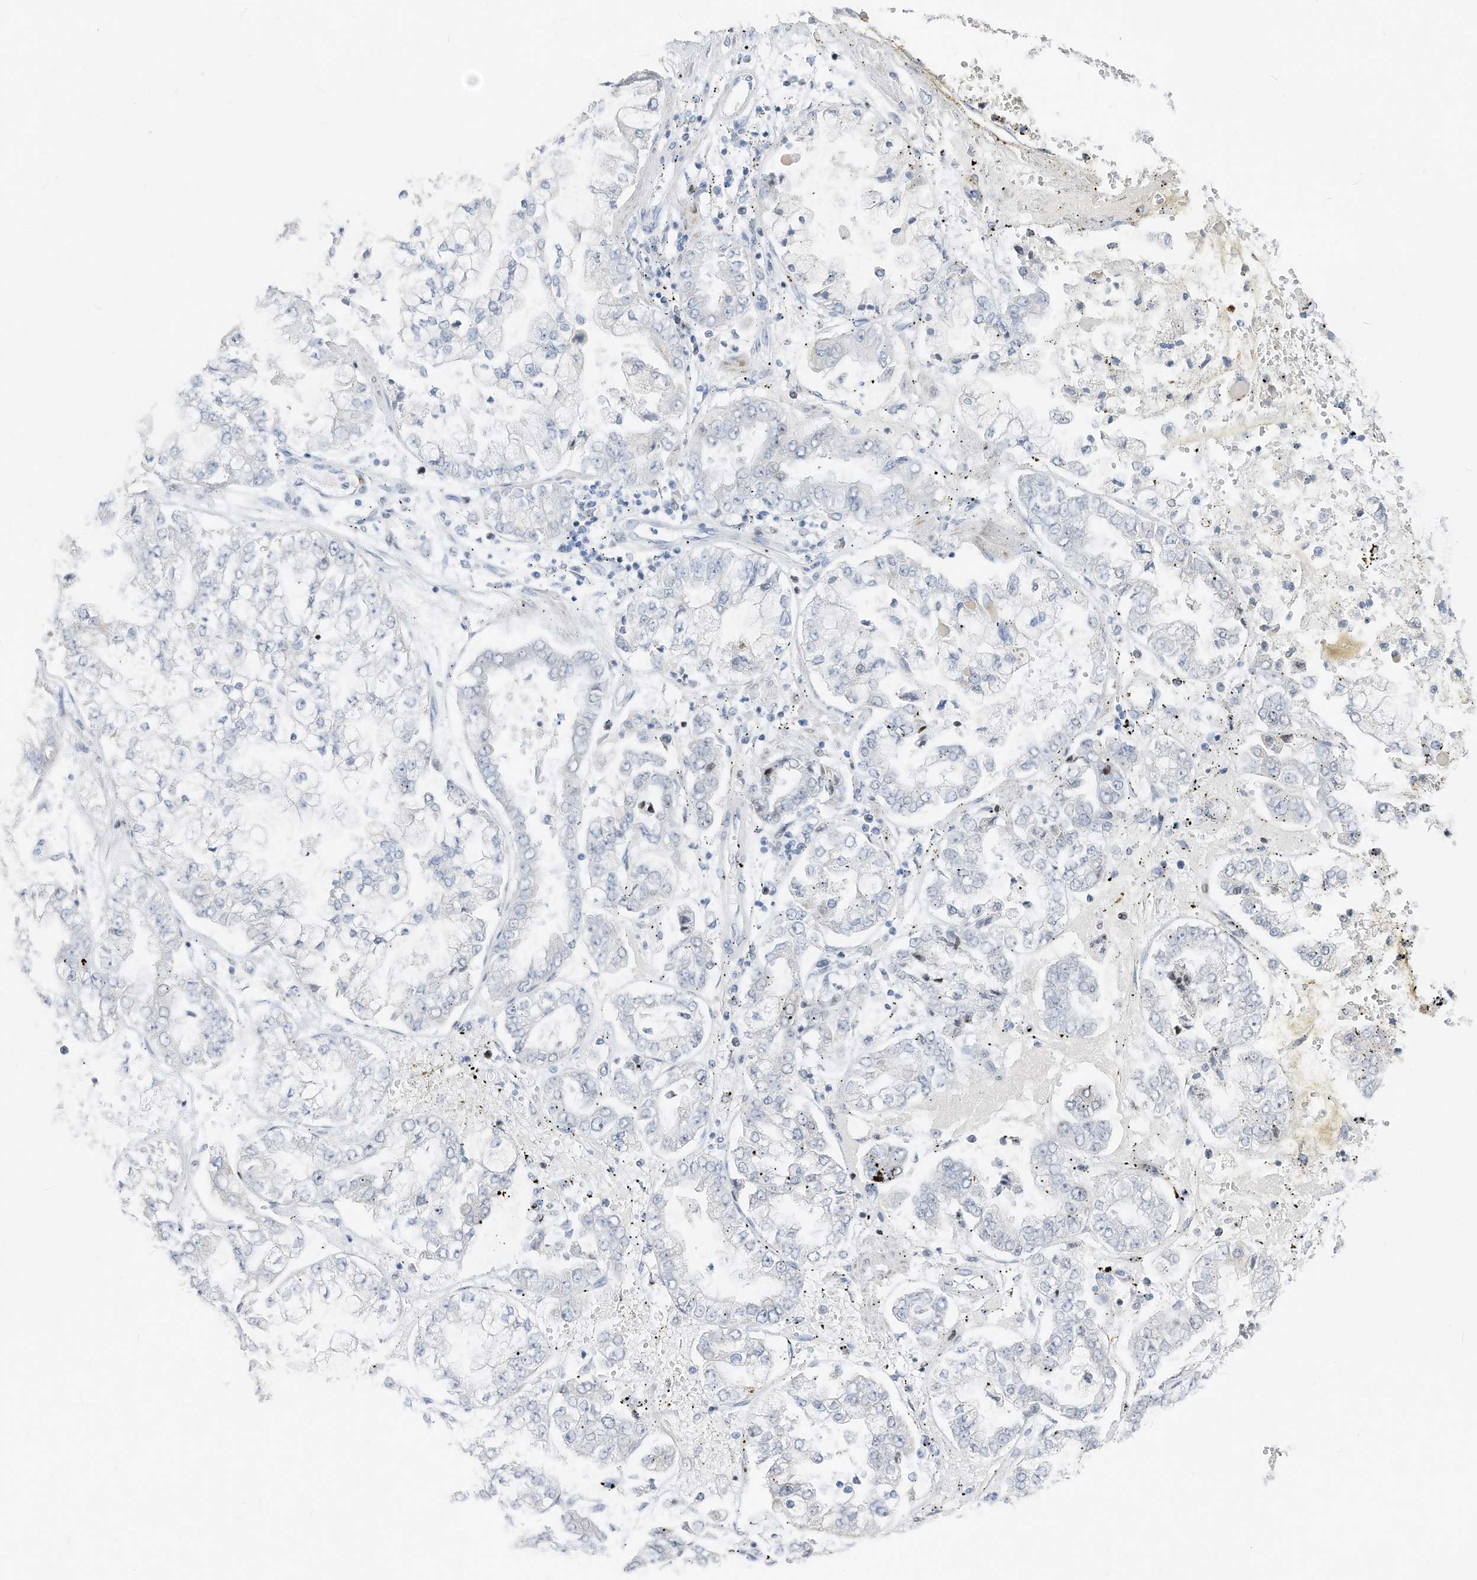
{"staining": {"intensity": "negative", "quantity": "none", "location": "none"}, "tissue": "stomach cancer", "cell_type": "Tumor cells", "image_type": "cancer", "snomed": [{"axis": "morphology", "description": "Adenocarcinoma, NOS"}, {"axis": "topography", "description": "Stomach"}], "caption": "DAB (3,3'-diaminobenzidine) immunohistochemical staining of stomach adenocarcinoma shows no significant expression in tumor cells.", "gene": "FRS3", "patient": {"sex": "male", "age": 76}}